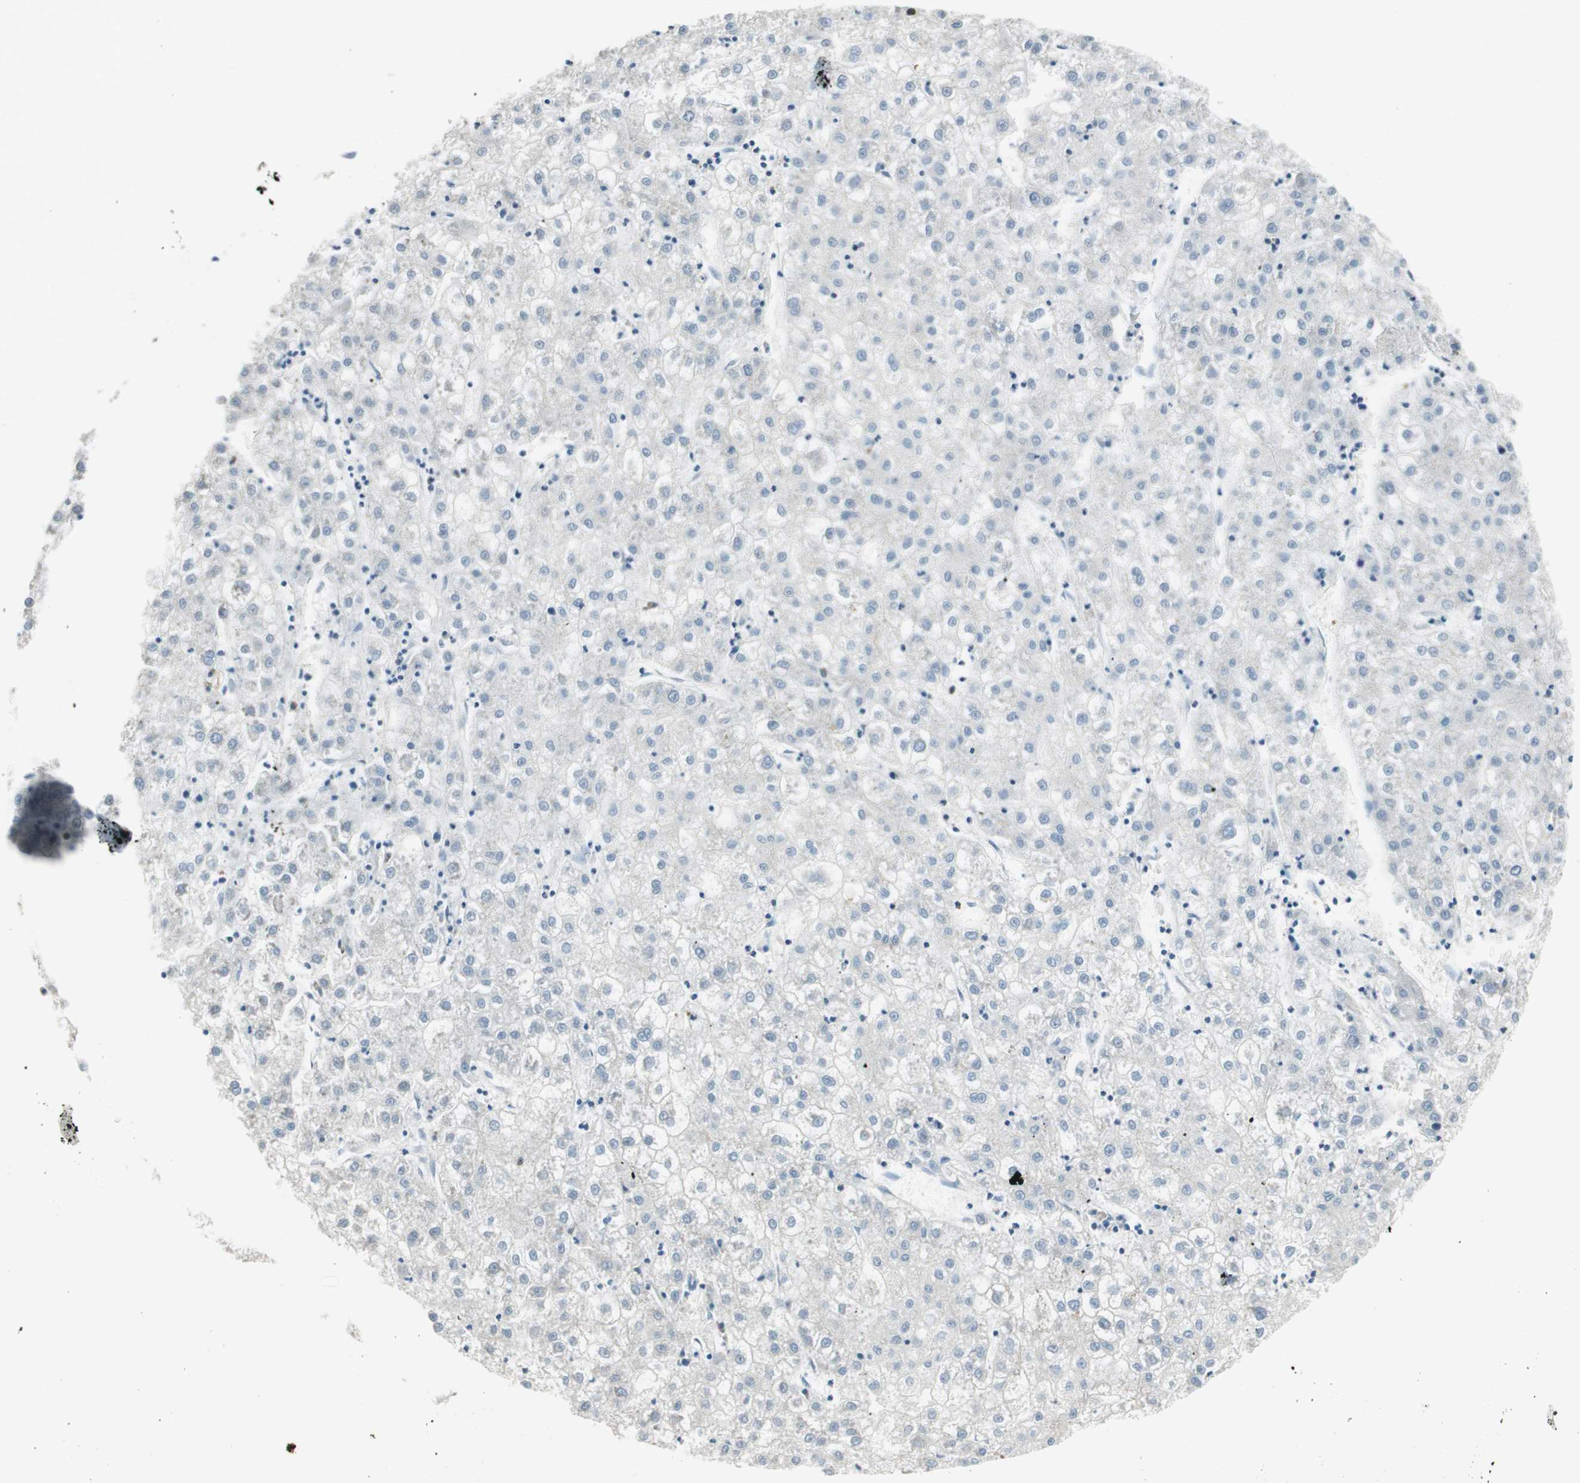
{"staining": {"intensity": "weak", "quantity": "<25%", "location": "cytoplasmic/membranous"}, "tissue": "liver cancer", "cell_type": "Tumor cells", "image_type": "cancer", "snomed": [{"axis": "morphology", "description": "Carcinoma, Hepatocellular, NOS"}, {"axis": "topography", "description": "Liver"}], "caption": "Immunohistochemical staining of hepatocellular carcinoma (liver) demonstrates no significant staining in tumor cells.", "gene": "PI4K2B", "patient": {"sex": "male", "age": 72}}